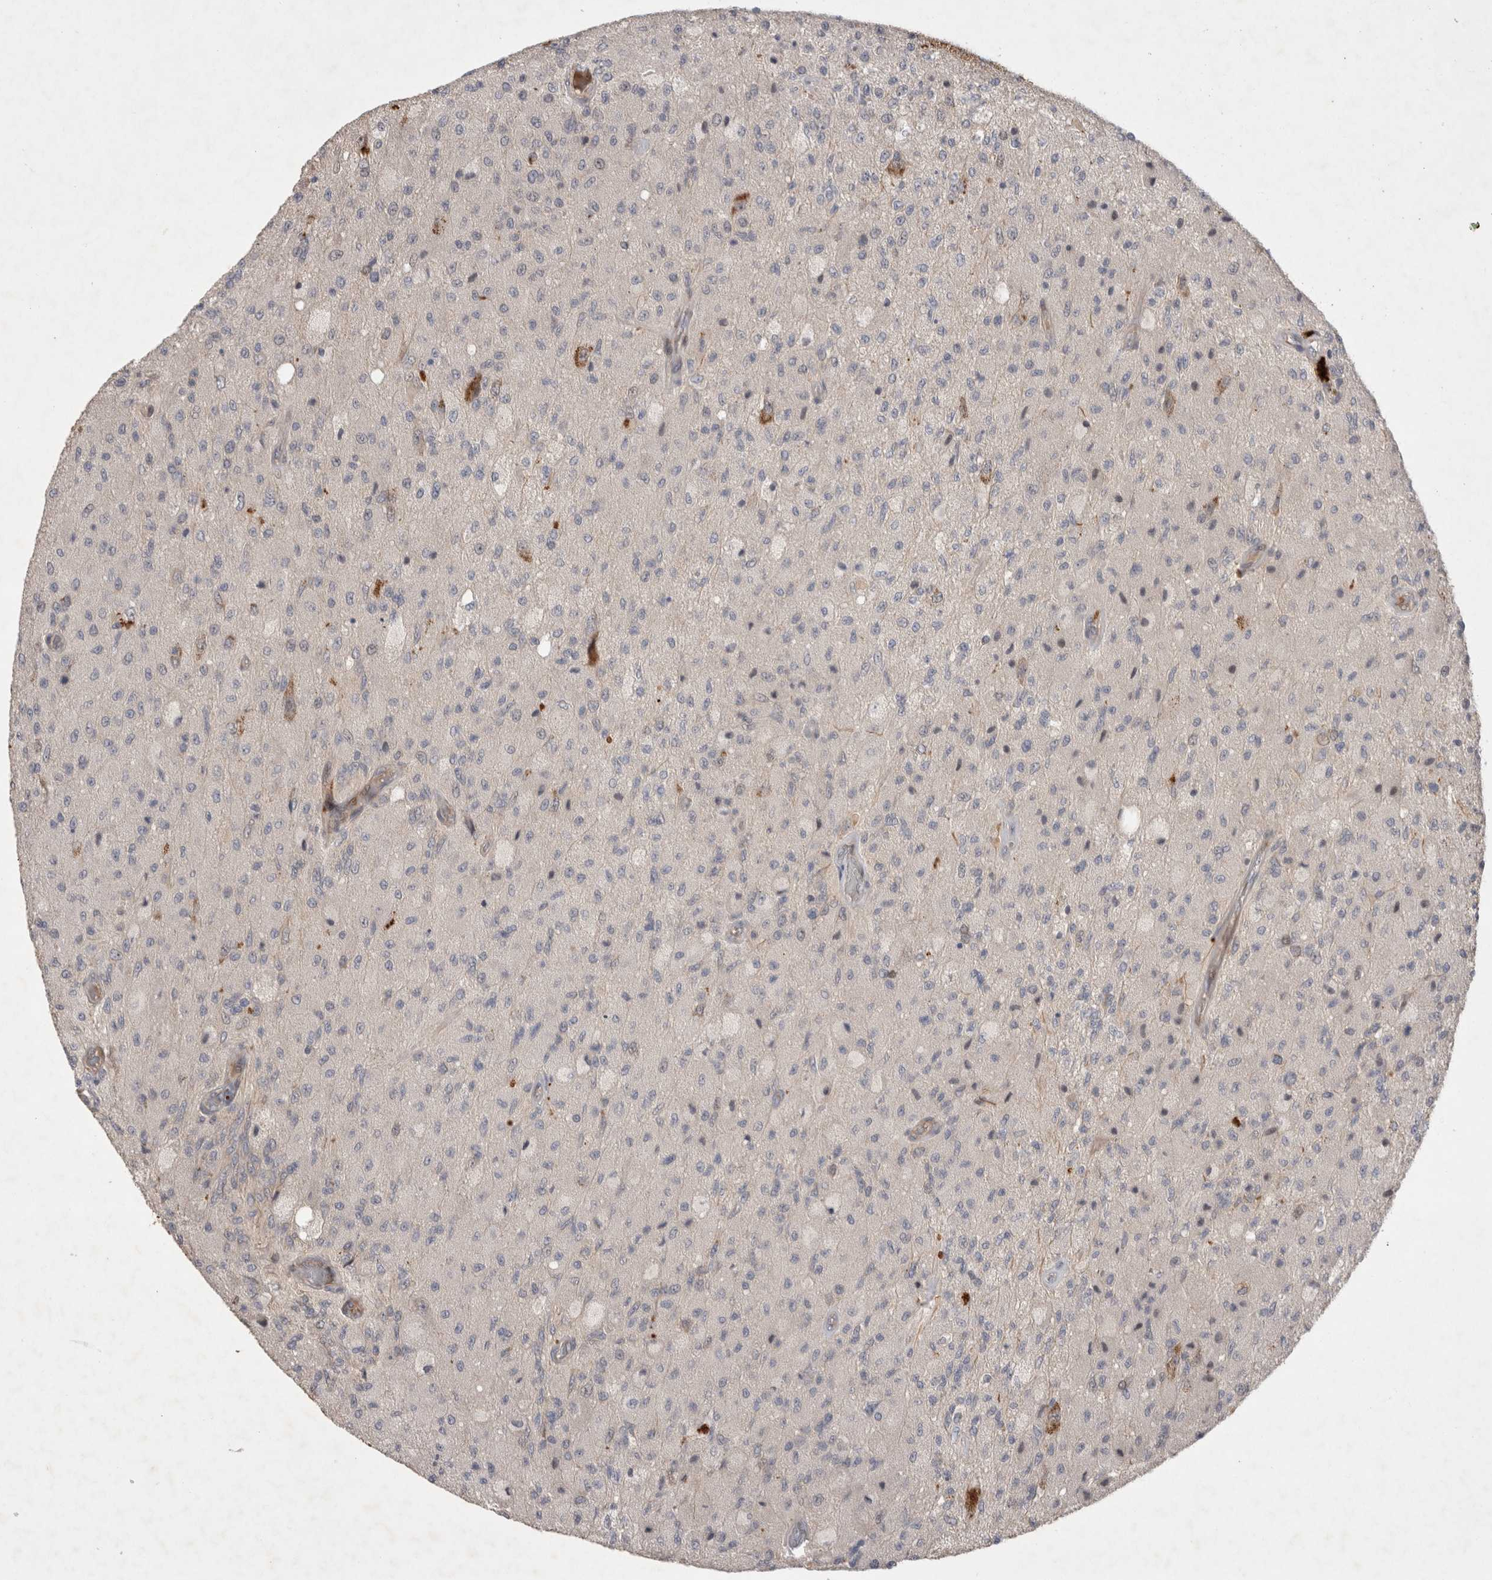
{"staining": {"intensity": "negative", "quantity": "none", "location": "none"}, "tissue": "glioma", "cell_type": "Tumor cells", "image_type": "cancer", "snomed": [{"axis": "morphology", "description": "Normal tissue, NOS"}, {"axis": "morphology", "description": "Glioma, malignant, High grade"}, {"axis": "topography", "description": "Cerebral cortex"}], "caption": "An immunohistochemistry (IHC) micrograph of glioma is shown. There is no staining in tumor cells of glioma.", "gene": "NMU", "patient": {"sex": "male", "age": 77}}